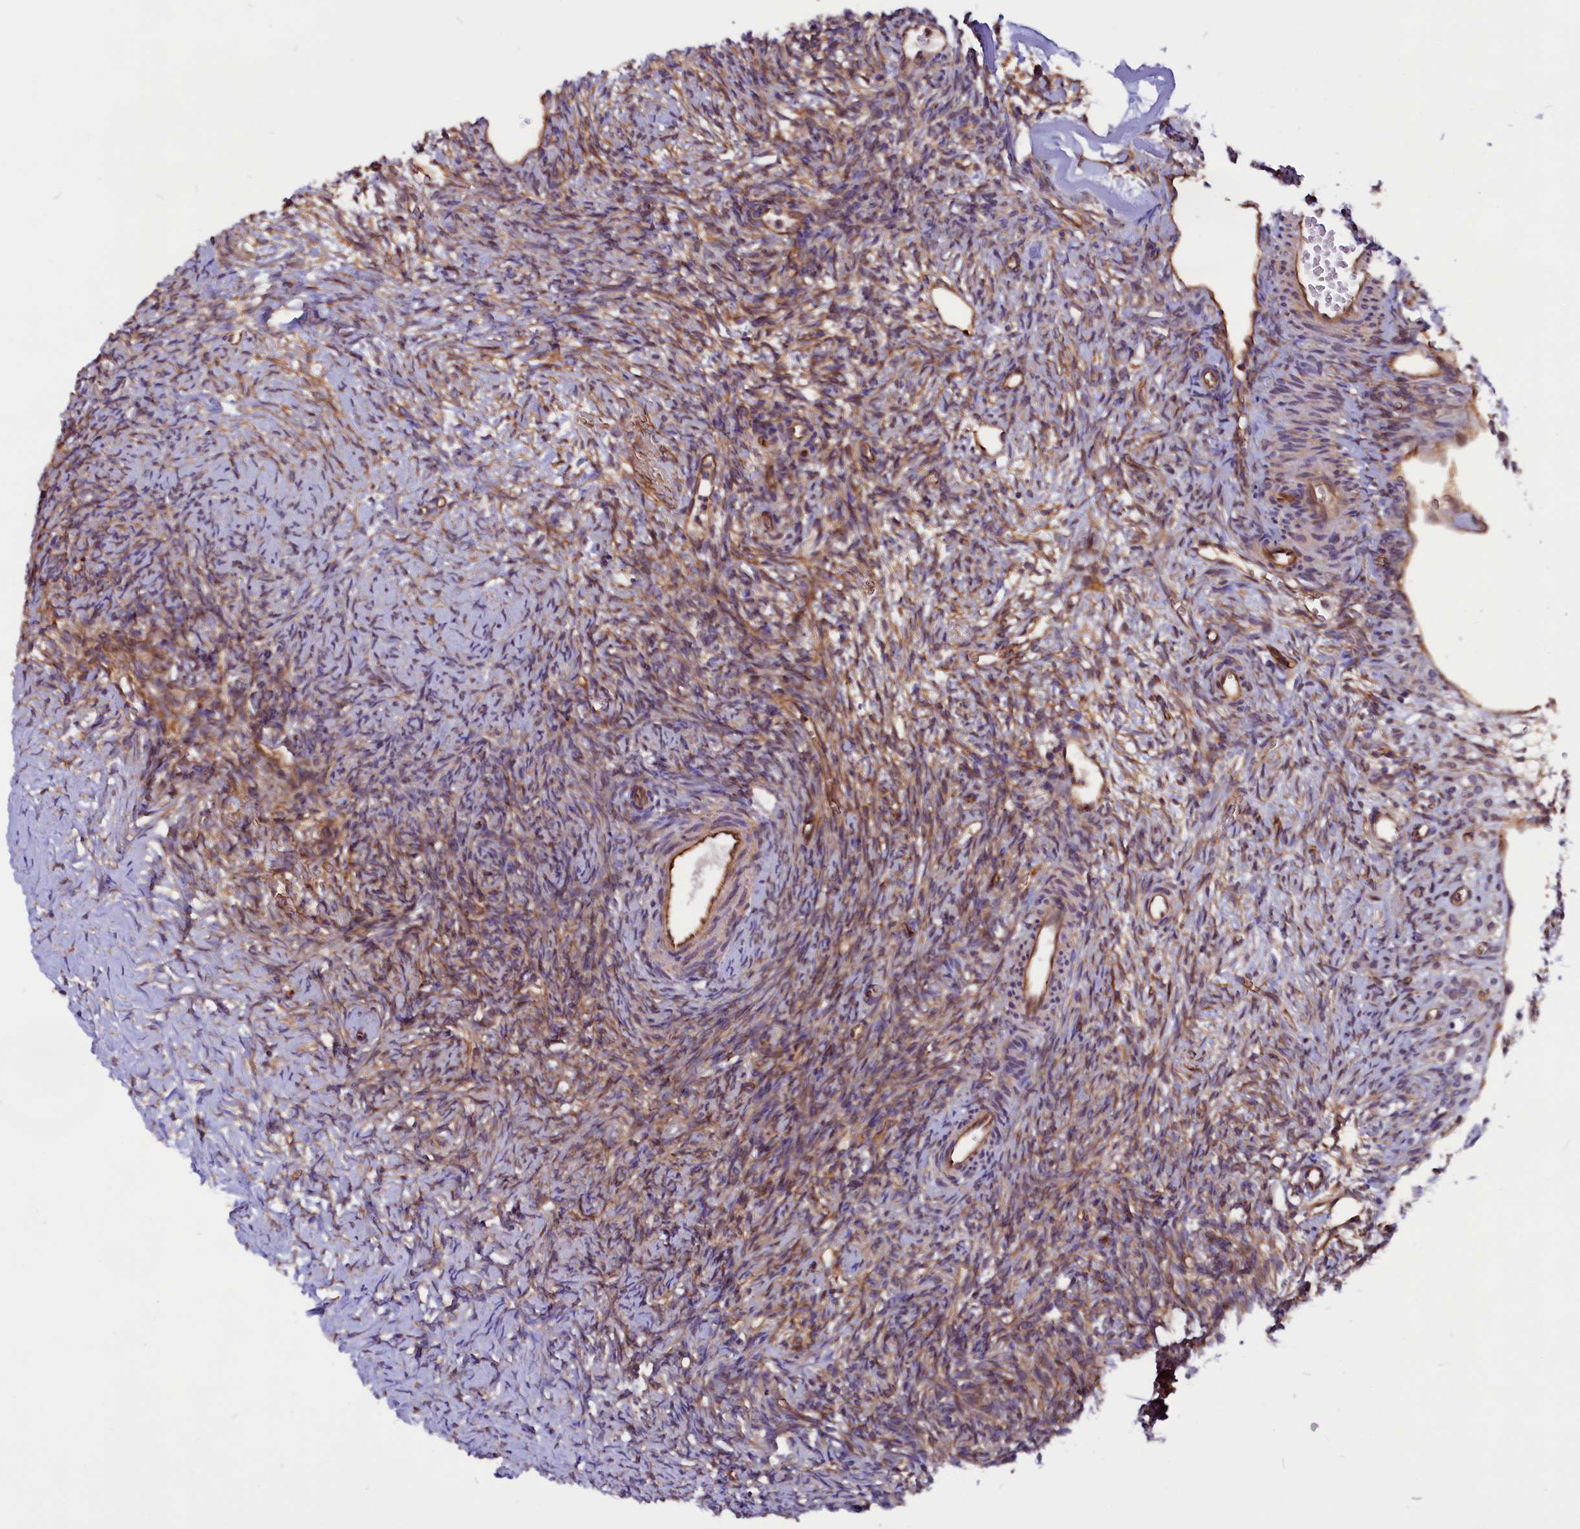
{"staining": {"intensity": "moderate", "quantity": "25%-75%", "location": "cytoplasmic/membranous"}, "tissue": "ovary", "cell_type": "Ovarian stroma cells", "image_type": "normal", "snomed": [{"axis": "morphology", "description": "Normal tissue, NOS"}, {"axis": "topography", "description": "Ovary"}], "caption": "Normal ovary exhibits moderate cytoplasmic/membranous staining in approximately 25%-75% of ovarian stroma cells.", "gene": "ZNF749", "patient": {"sex": "female", "age": 39}}